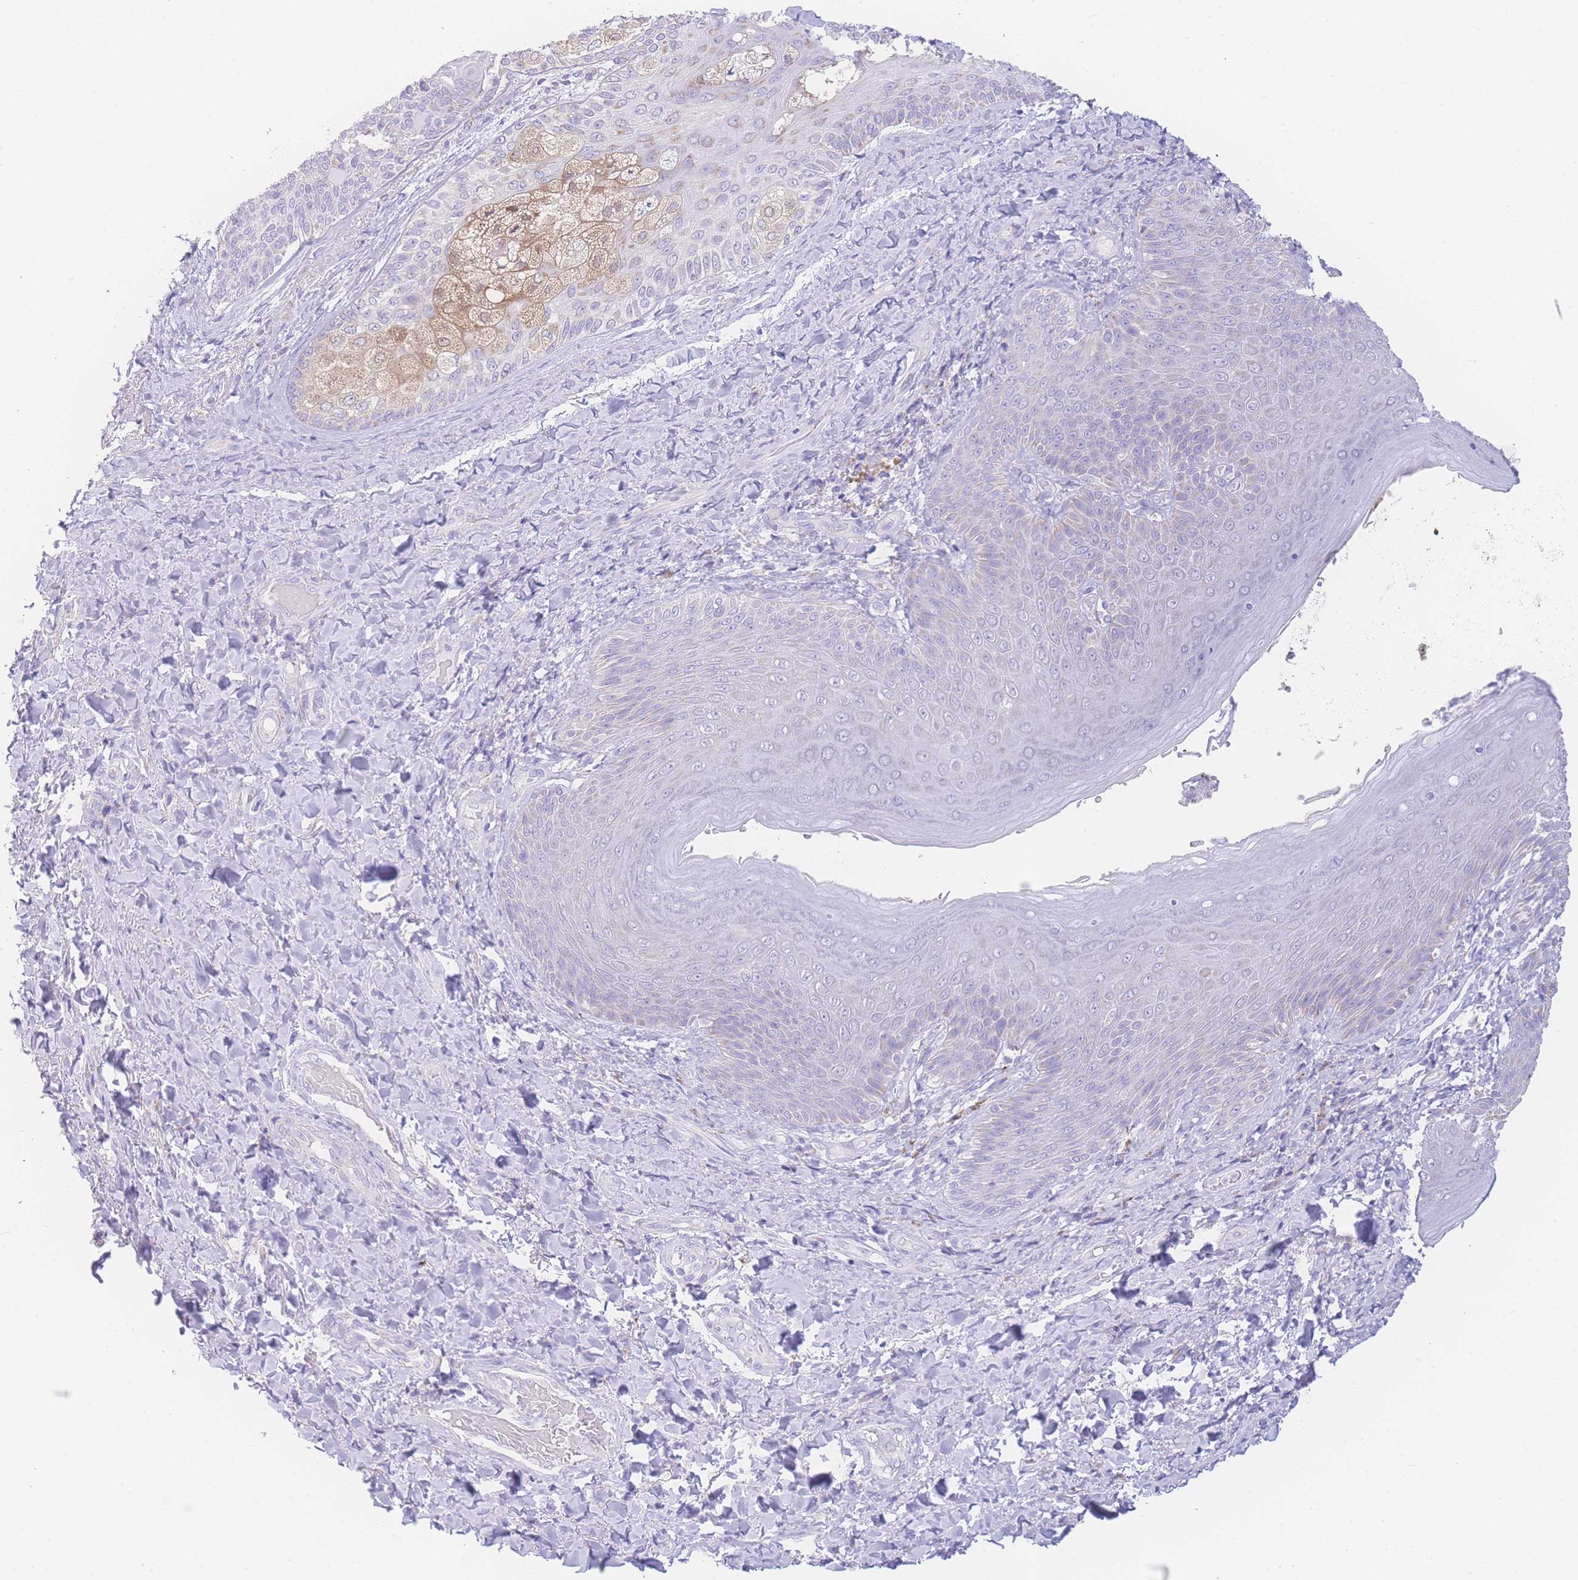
{"staining": {"intensity": "negative", "quantity": "none", "location": "none"}, "tissue": "skin", "cell_type": "Epidermal cells", "image_type": "normal", "snomed": [{"axis": "morphology", "description": "Normal tissue, NOS"}, {"axis": "topography", "description": "Anal"}], "caption": "Human skin stained for a protein using immunohistochemistry displays no staining in epidermal cells.", "gene": "NBEAL1", "patient": {"sex": "female", "age": 89}}